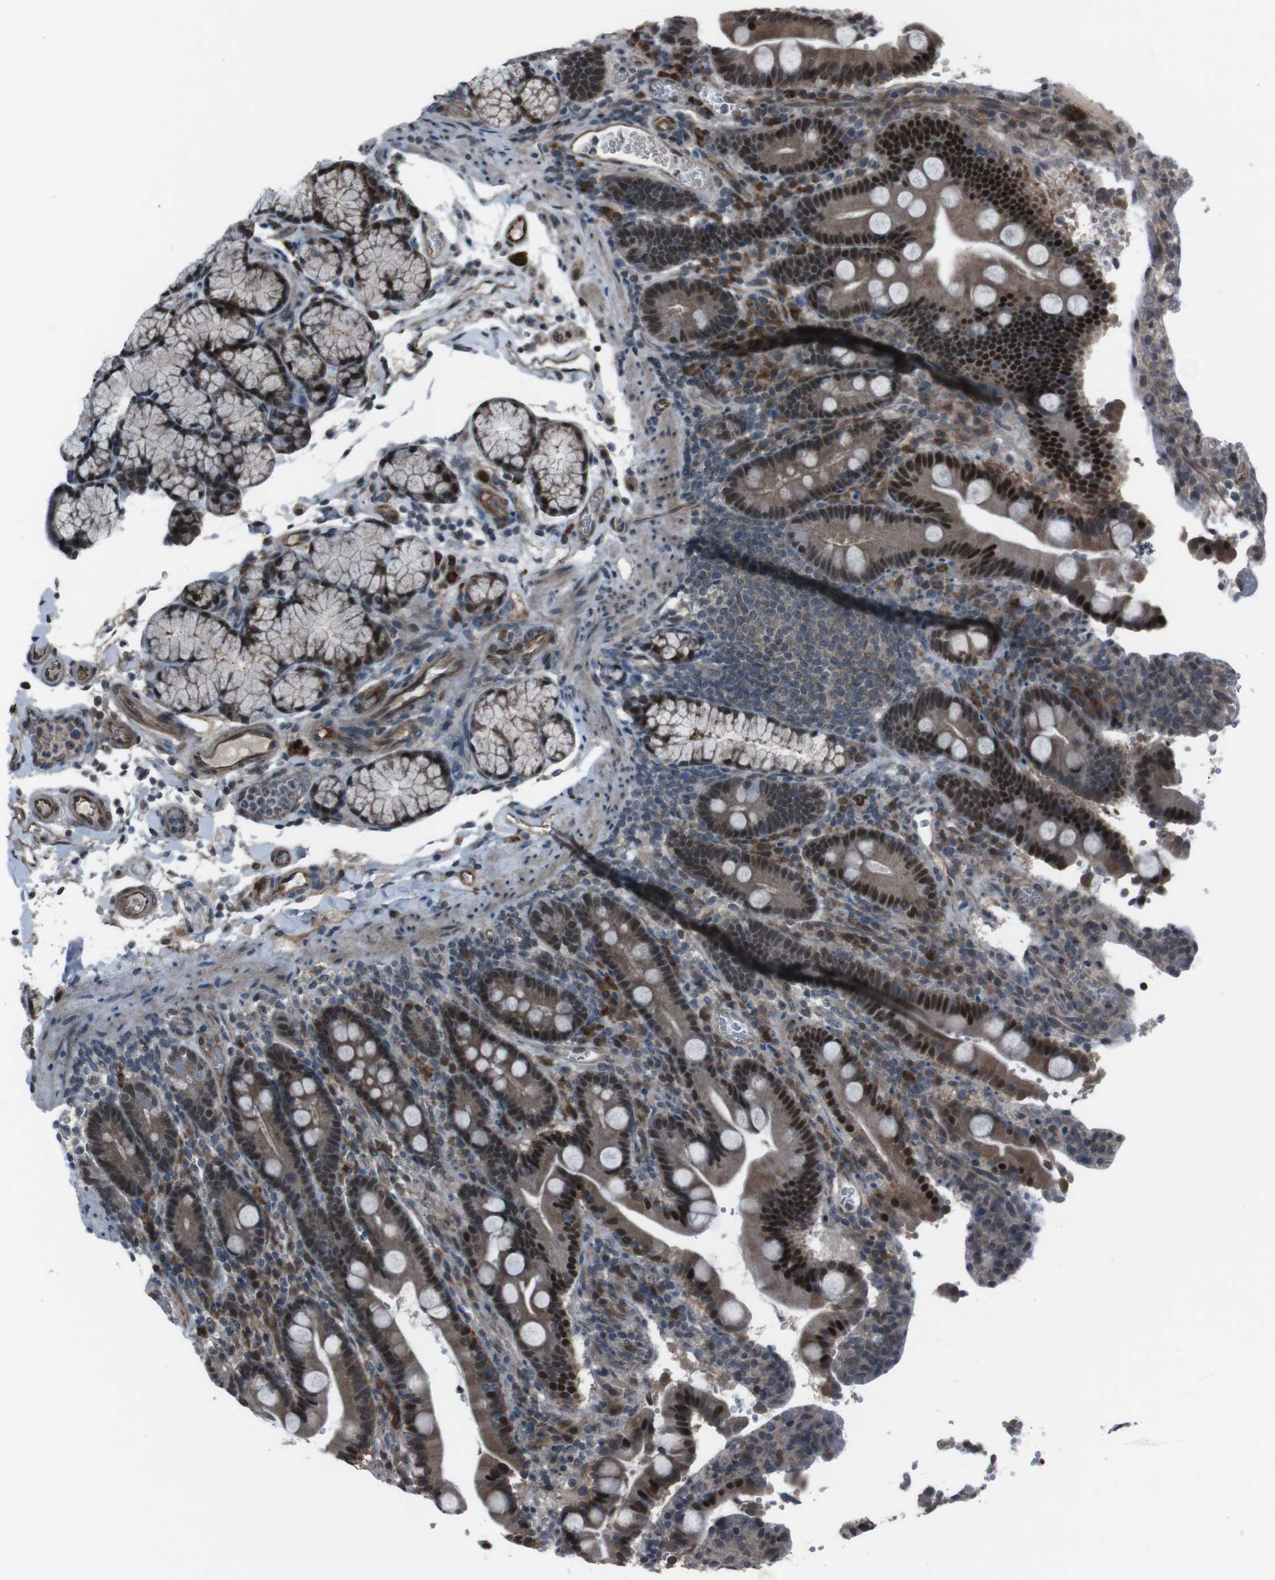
{"staining": {"intensity": "strong", "quantity": ">75%", "location": "cytoplasmic/membranous,nuclear"}, "tissue": "duodenum", "cell_type": "Glandular cells", "image_type": "normal", "snomed": [{"axis": "morphology", "description": "Normal tissue, NOS"}, {"axis": "topography", "description": "Small intestine, NOS"}], "caption": "Duodenum stained with immunohistochemistry shows strong cytoplasmic/membranous,nuclear positivity in about >75% of glandular cells. Immunohistochemistry (ihc) stains the protein of interest in brown and the nuclei are stained blue.", "gene": "SS18L1", "patient": {"sex": "female", "age": 71}}